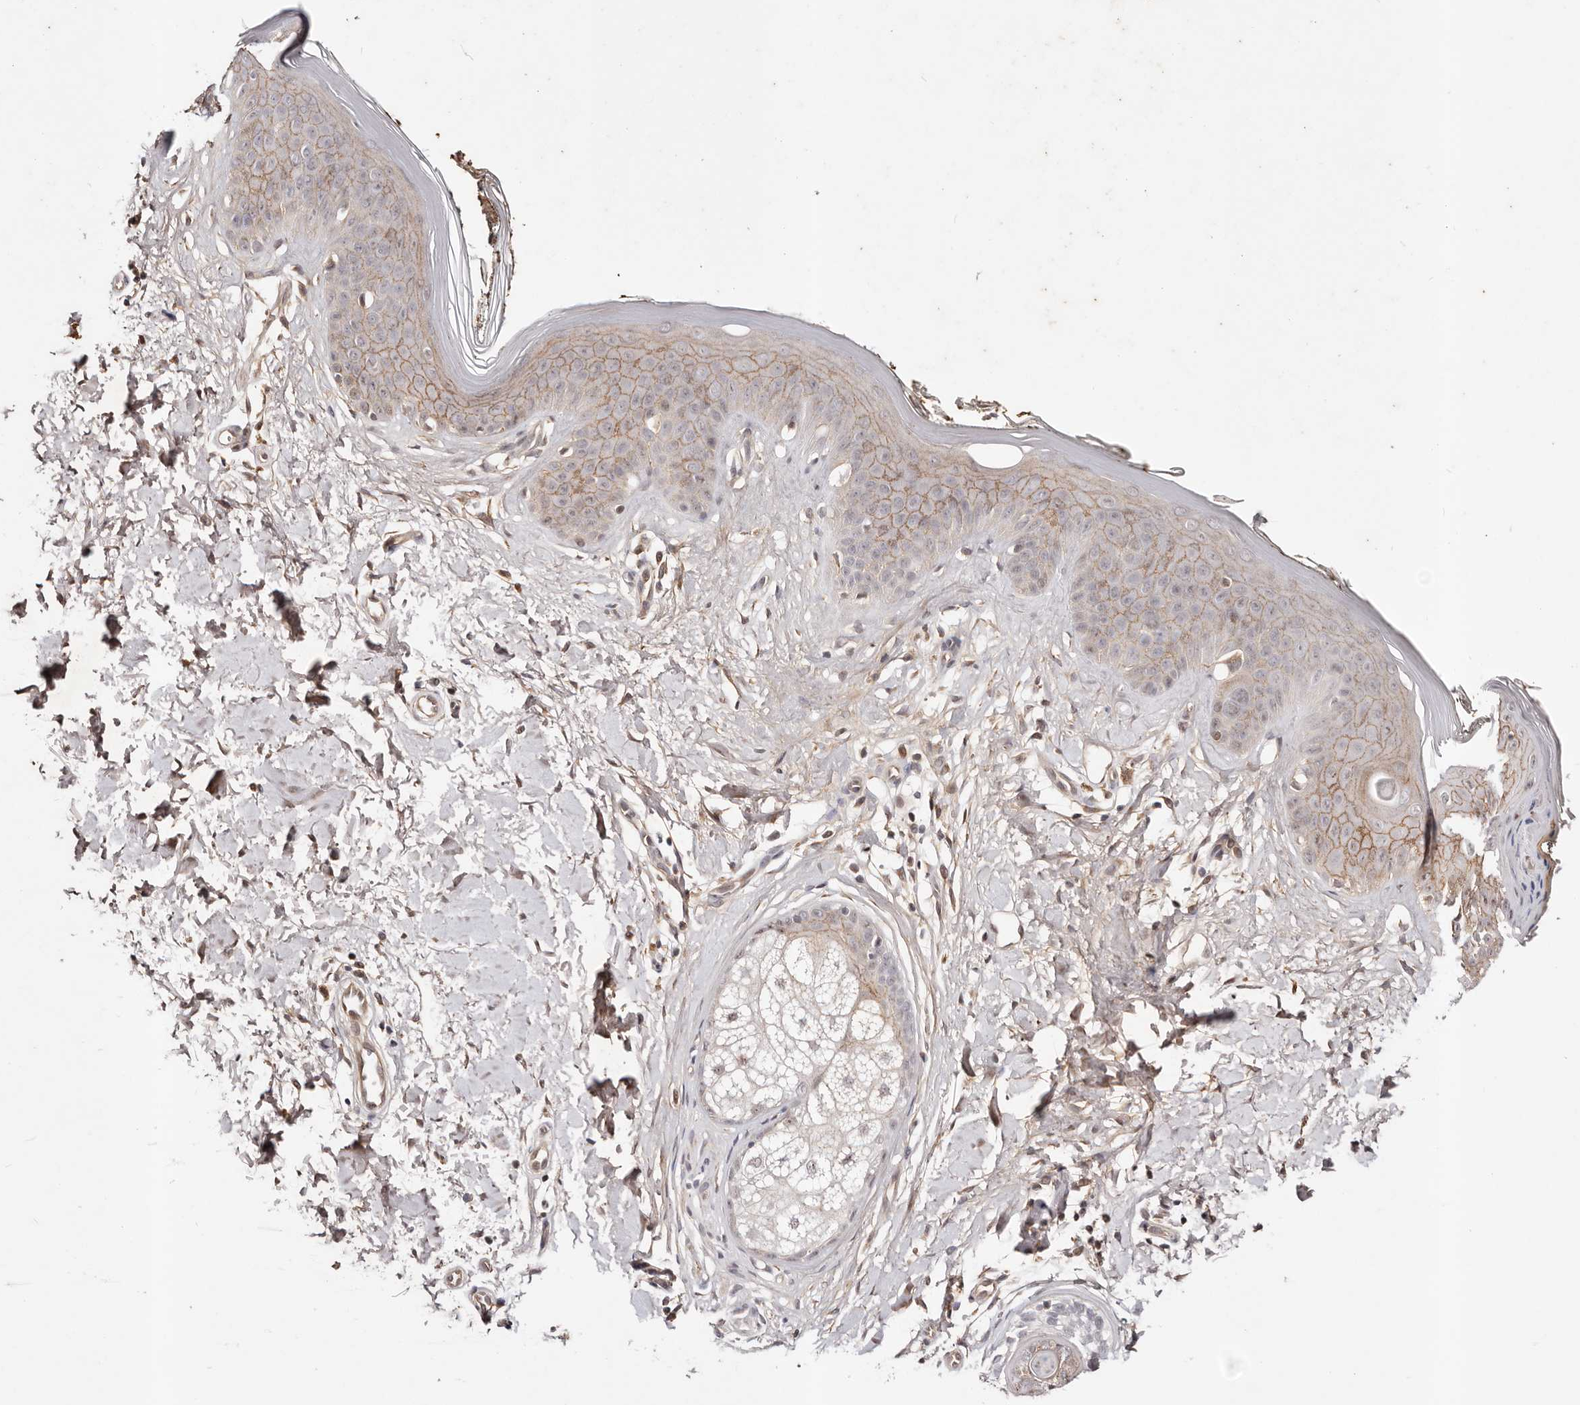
{"staining": {"intensity": "weak", "quantity": ">75%", "location": "cytoplasmic/membranous,nuclear"}, "tissue": "skin", "cell_type": "Fibroblasts", "image_type": "normal", "snomed": [{"axis": "morphology", "description": "Normal tissue, NOS"}, {"axis": "topography", "description": "Skin"}], "caption": "Immunohistochemical staining of normal human skin reveals low levels of weak cytoplasmic/membranous,nuclear staining in approximately >75% of fibroblasts. (Stains: DAB in brown, nuclei in blue, Microscopy: brightfield microscopy at high magnification).", "gene": "WRN", "patient": {"sex": "female", "age": 64}}